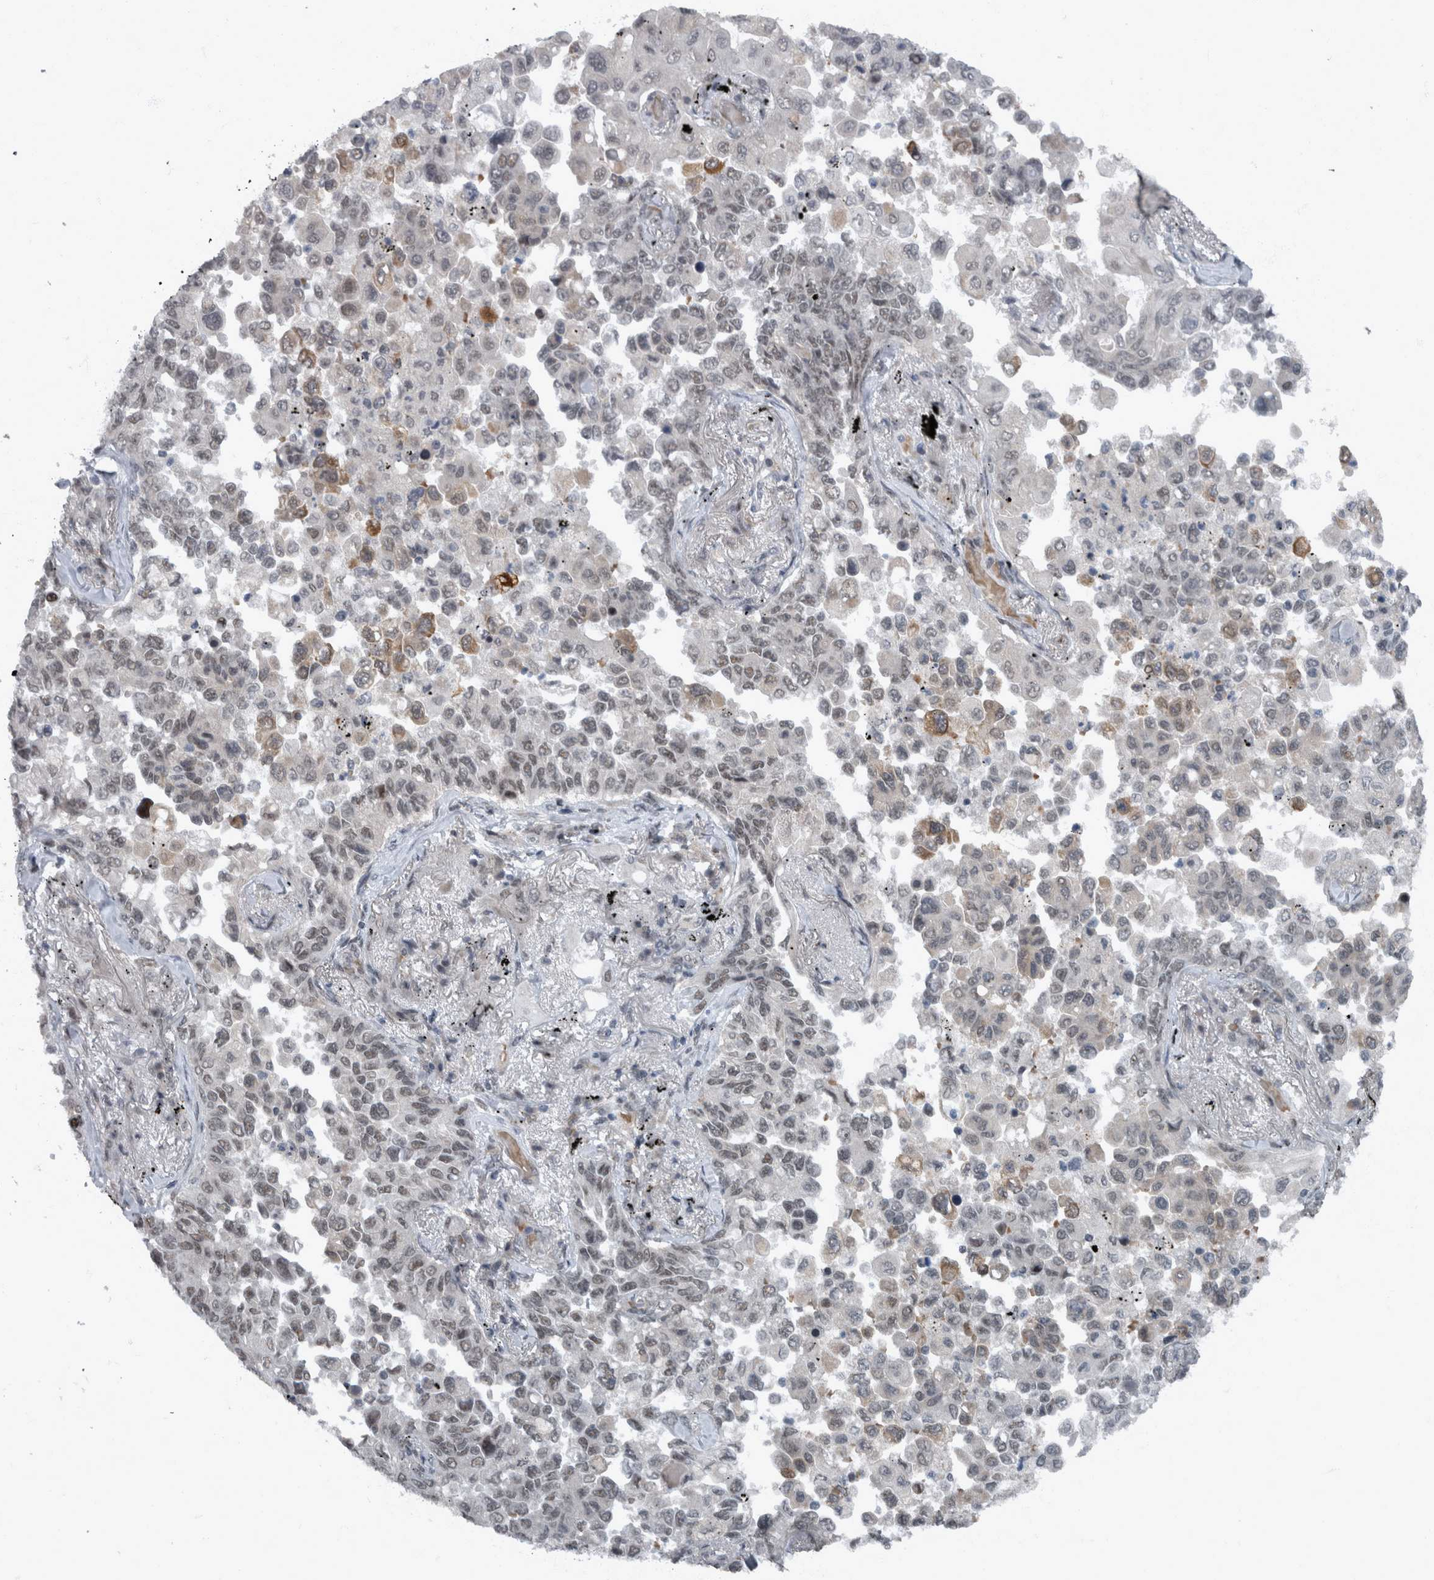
{"staining": {"intensity": "moderate", "quantity": "25%-75%", "location": "cytoplasmic/membranous,nuclear"}, "tissue": "lung cancer", "cell_type": "Tumor cells", "image_type": "cancer", "snomed": [{"axis": "morphology", "description": "Adenocarcinoma, NOS"}, {"axis": "topography", "description": "Lung"}], "caption": "Lung cancer stained for a protein exhibits moderate cytoplasmic/membranous and nuclear positivity in tumor cells. The protein is stained brown, and the nuclei are stained in blue (DAB (3,3'-diaminobenzidine) IHC with brightfield microscopy, high magnification).", "gene": "WDR33", "patient": {"sex": "female", "age": 67}}